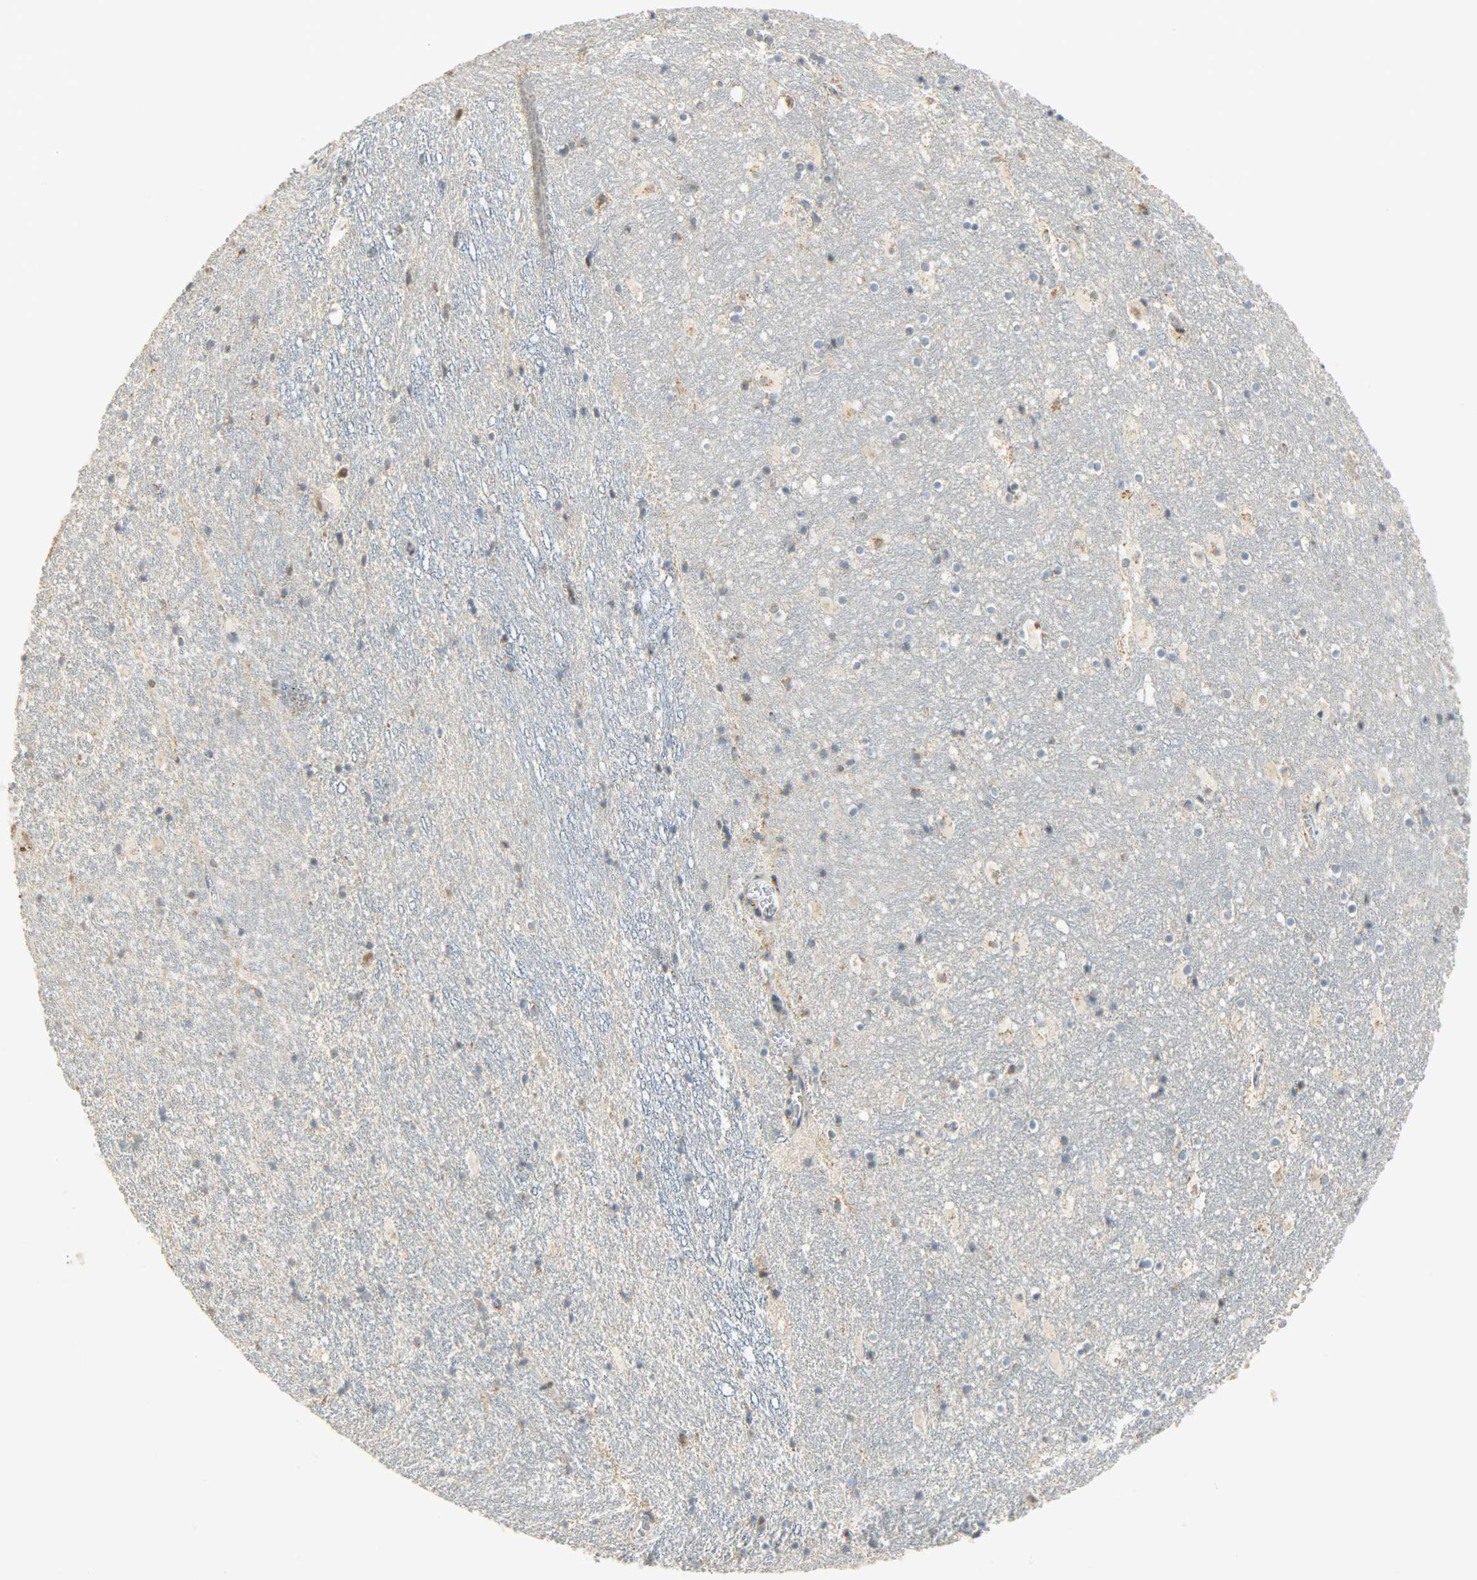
{"staining": {"intensity": "weak", "quantity": ">75%", "location": "cytoplasmic/membranous"}, "tissue": "hippocampus", "cell_type": "Glial cells", "image_type": "normal", "snomed": [{"axis": "morphology", "description": "Normal tissue, NOS"}, {"axis": "topography", "description": "Hippocampus"}], "caption": "Benign hippocampus shows weak cytoplasmic/membranous positivity in about >75% of glial cells.", "gene": "HDHD5", "patient": {"sex": "male", "age": 45}}